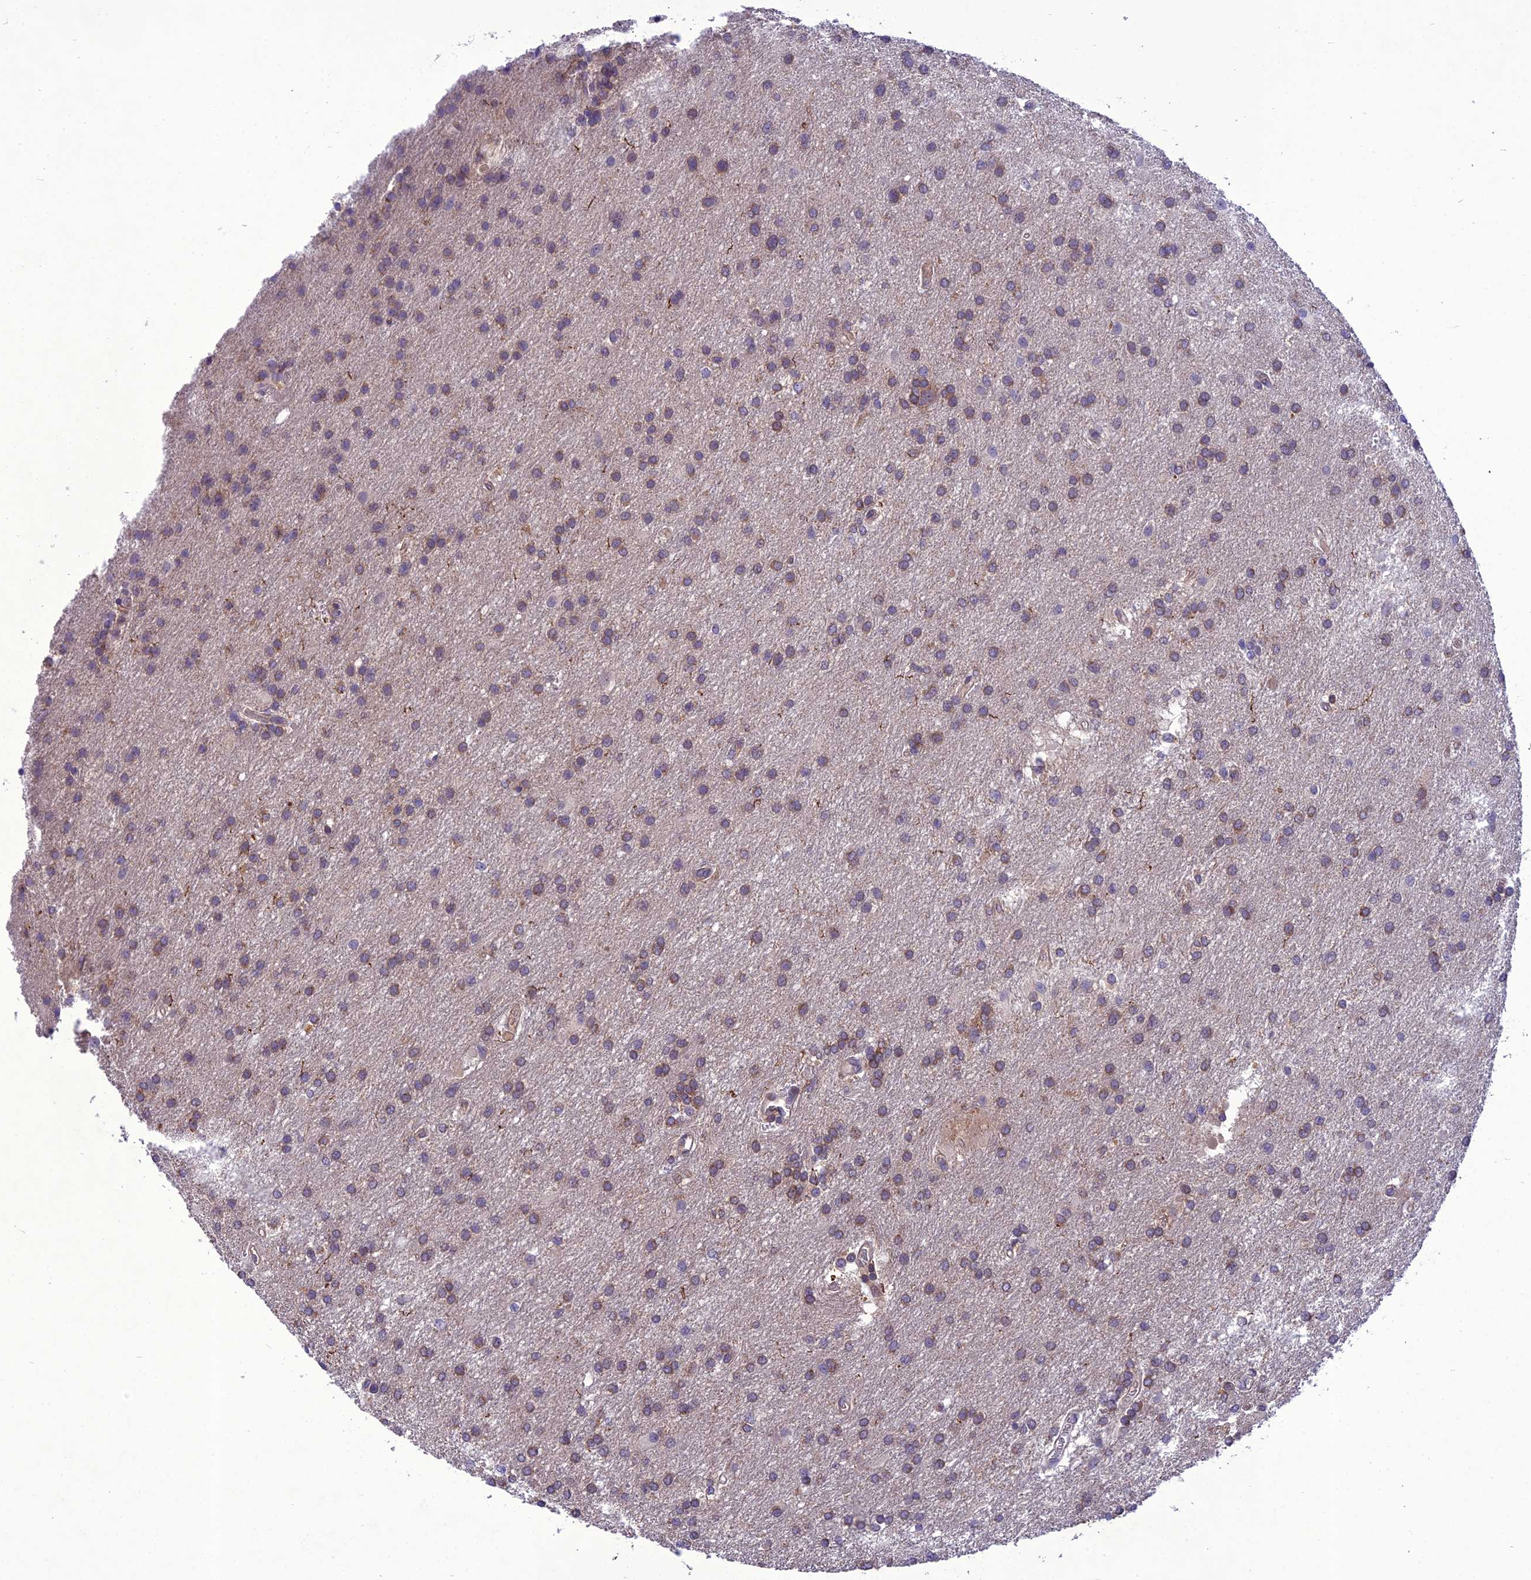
{"staining": {"intensity": "weak", "quantity": ">75%", "location": "cytoplasmic/membranous"}, "tissue": "glioma", "cell_type": "Tumor cells", "image_type": "cancer", "snomed": [{"axis": "morphology", "description": "Glioma, malignant, Low grade"}, {"axis": "topography", "description": "Brain"}], "caption": "High-magnification brightfield microscopy of malignant glioma (low-grade) stained with DAB (3,3'-diaminobenzidine) (brown) and counterstained with hematoxylin (blue). tumor cells exhibit weak cytoplasmic/membranous positivity is identified in about>75% of cells. (Stains: DAB (3,3'-diaminobenzidine) in brown, nuclei in blue, Microscopy: brightfield microscopy at high magnification).", "gene": "GDF6", "patient": {"sex": "male", "age": 66}}